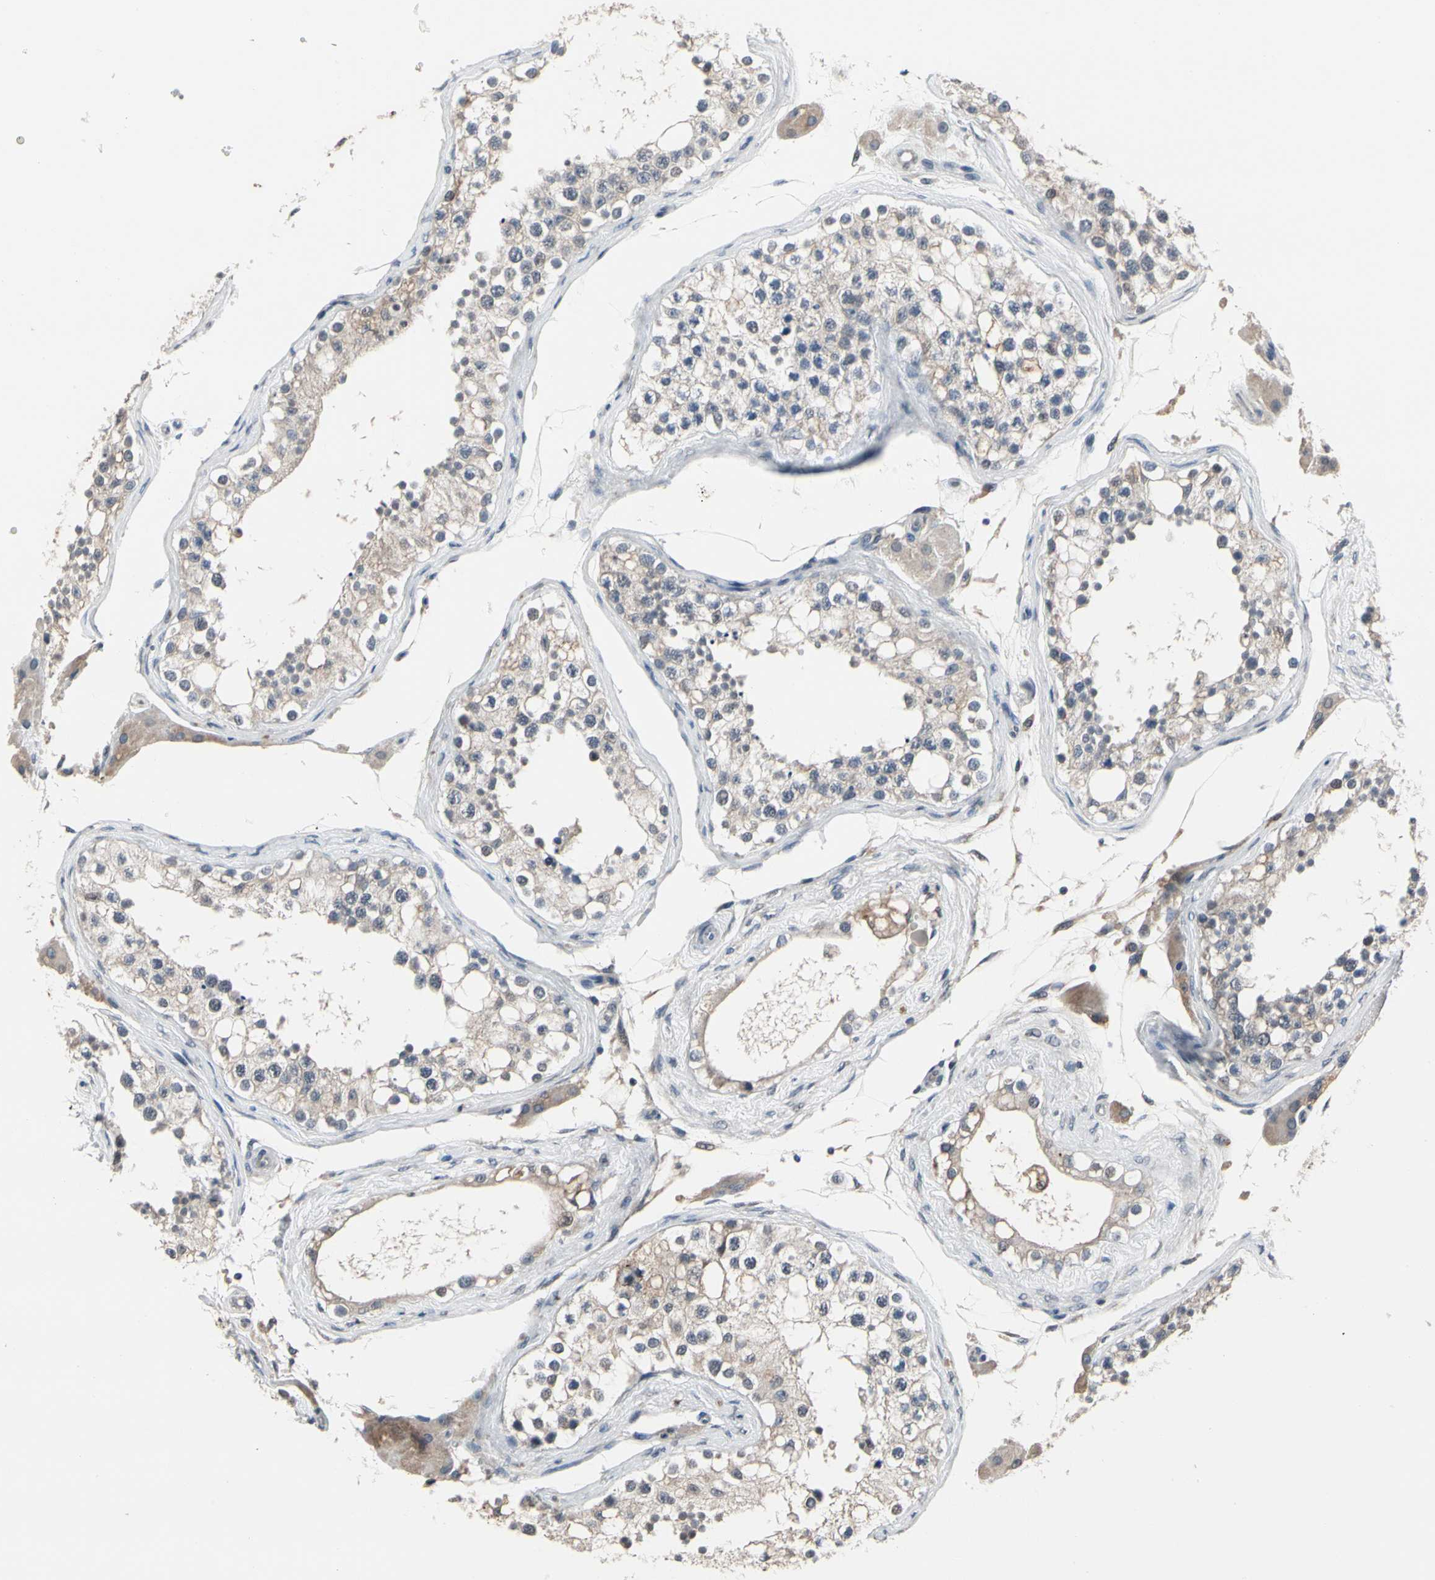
{"staining": {"intensity": "negative", "quantity": "none", "location": "none"}, "tissue": "testis", "cell_type": "Cells in seminiferous ducts", "image_type": "normal", "snomed": [{"axis": "morphology", "description": "Normal tissue, NOS"}, {"axis": "topography", "description": "Testis"}], "caption": "Photomicrograph shows no protein expression in cells in seminiferous ducts of benign testis.", "gene": "SV2A", "patient": {"sex": "male", "age": 68}}